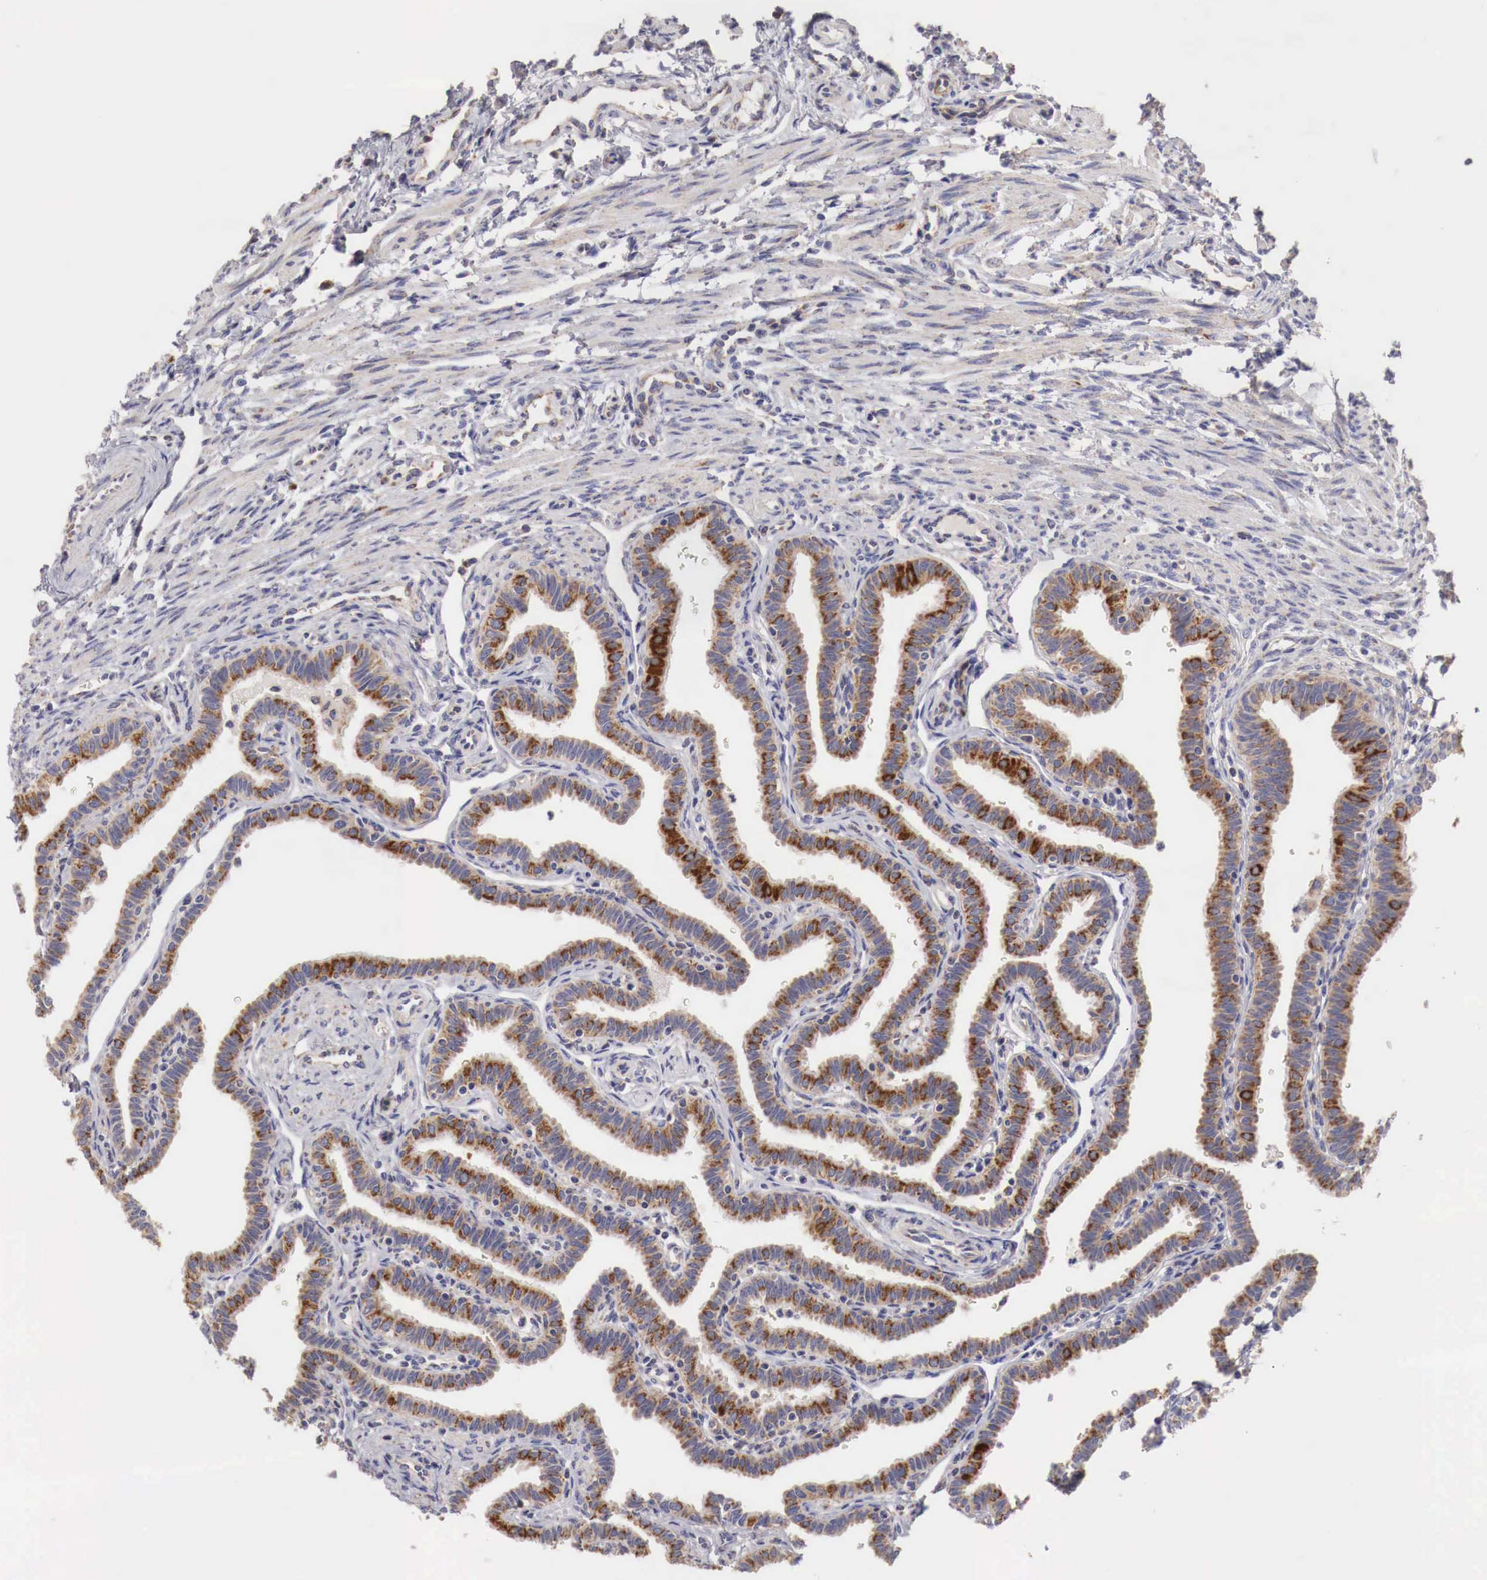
{"staining": {"intensity": "moderate", "quantity": "25%-75%", "location": "cytoplasmic/membranous"}, "tissue": "fallopian tube", "cell_type": "Glandular cells", "image_type": "normal", "snomed": [{"axis": "morphology", "description": "Normal tissue, NOS"}, {"axis": "topography", "description": "Fallopian tube"}], "caption": "Benign fallopian tube shows moderate cytoplasmic/membranous expression in about 25%-75% of glandular cells.", "gene": "XPNPEP3", "patient": {"sex": "female", "age": 32}}